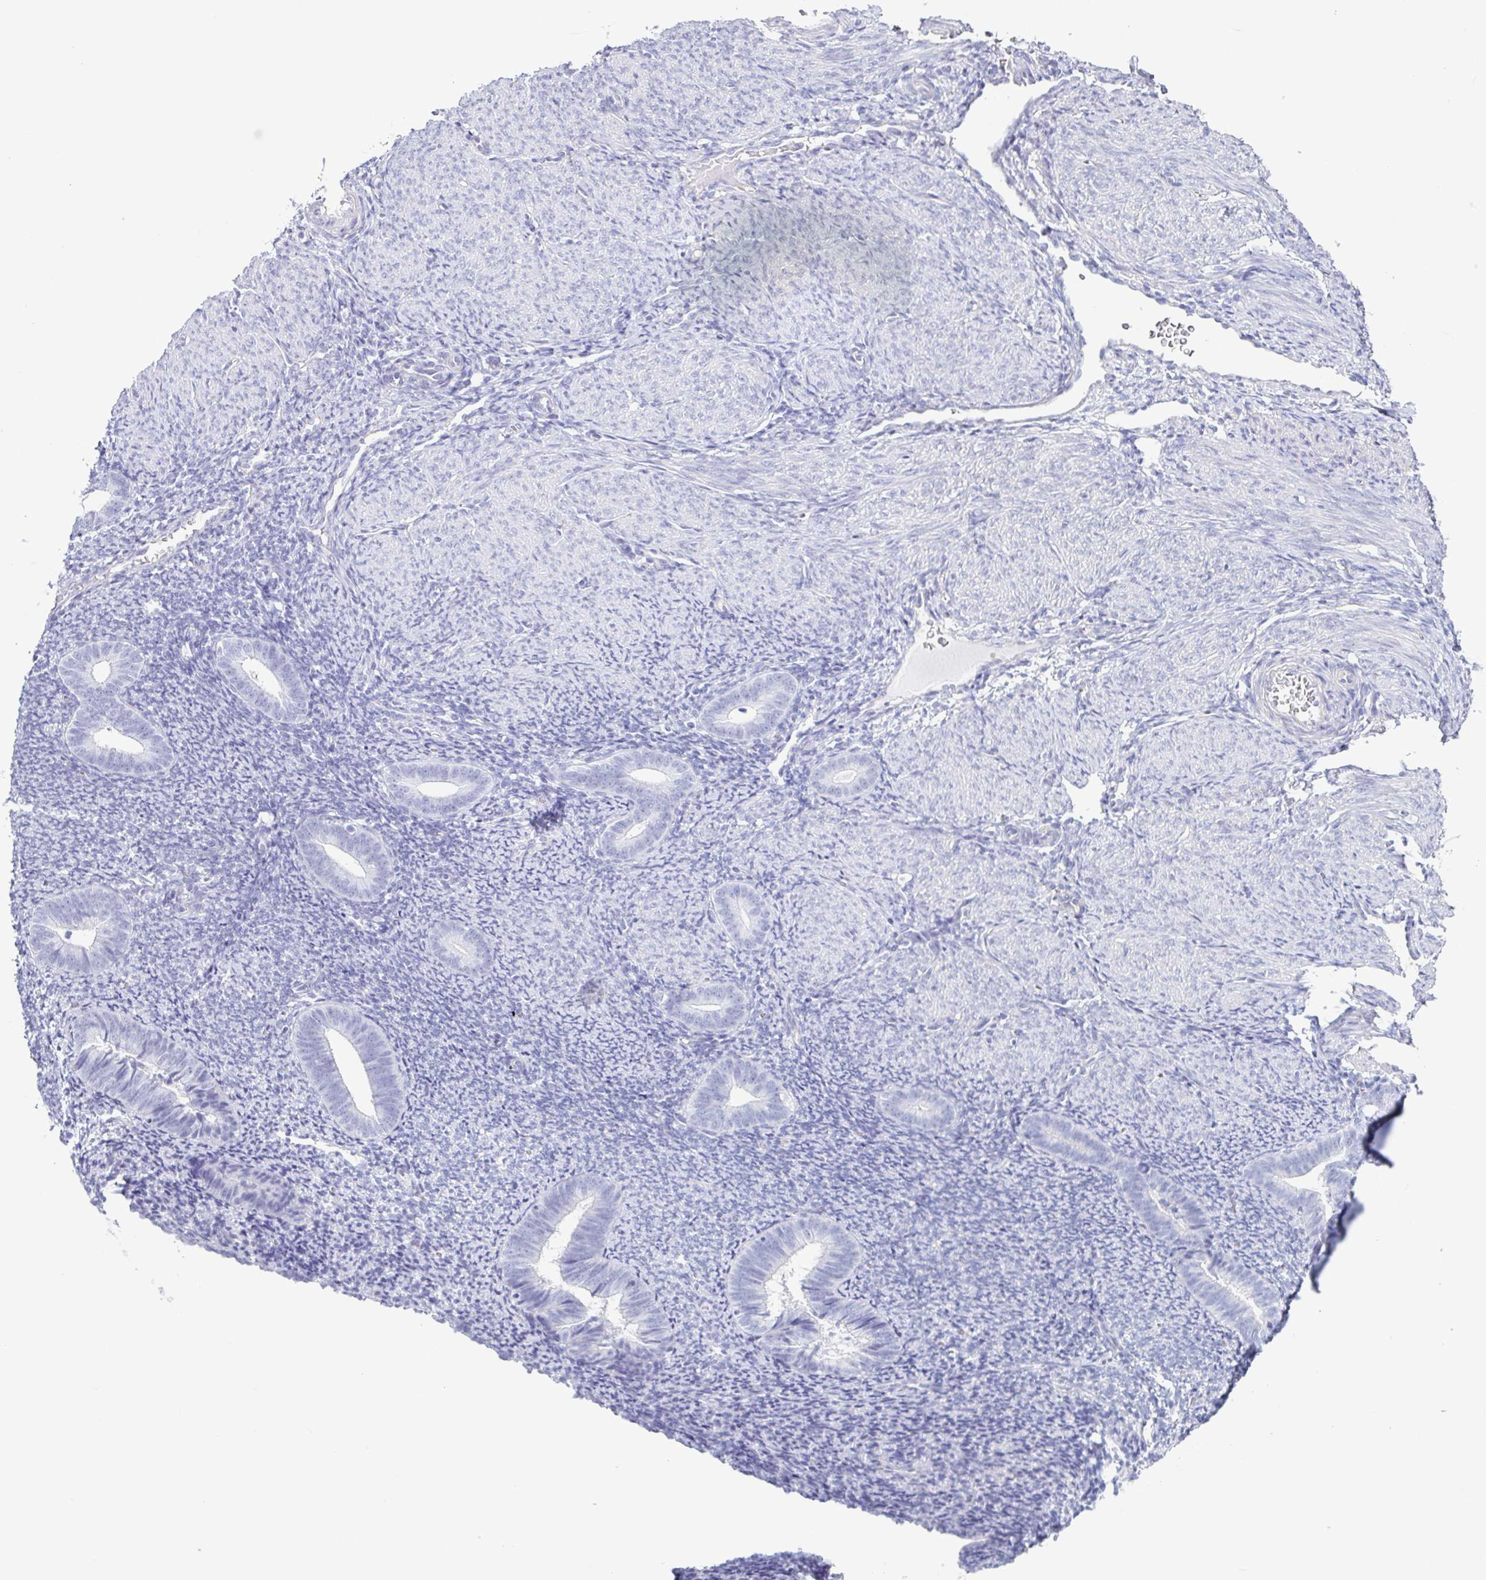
{"staining": {"intensity": "negative", "quantity": "none", "location": "none"}, "tissue": "endometrium", "cell_type": "Cells in endometrial stroma", "image_type": "normal", "snomed": [{"axis": "morphology", "description": "Normal tissue, NOS"}, {"axis": "topography", "description": "Endometrium"}], "caption": "DAB (3,3'-diaminobenzidine) immunohistochemical staining of unremarkable human endometrium exhibits no significant staining in cells in endometrial stroma. Nuclei are stained in blue.", "gene": "ENSG00000275778", "patient": {"sex": "female", "age": 39}}